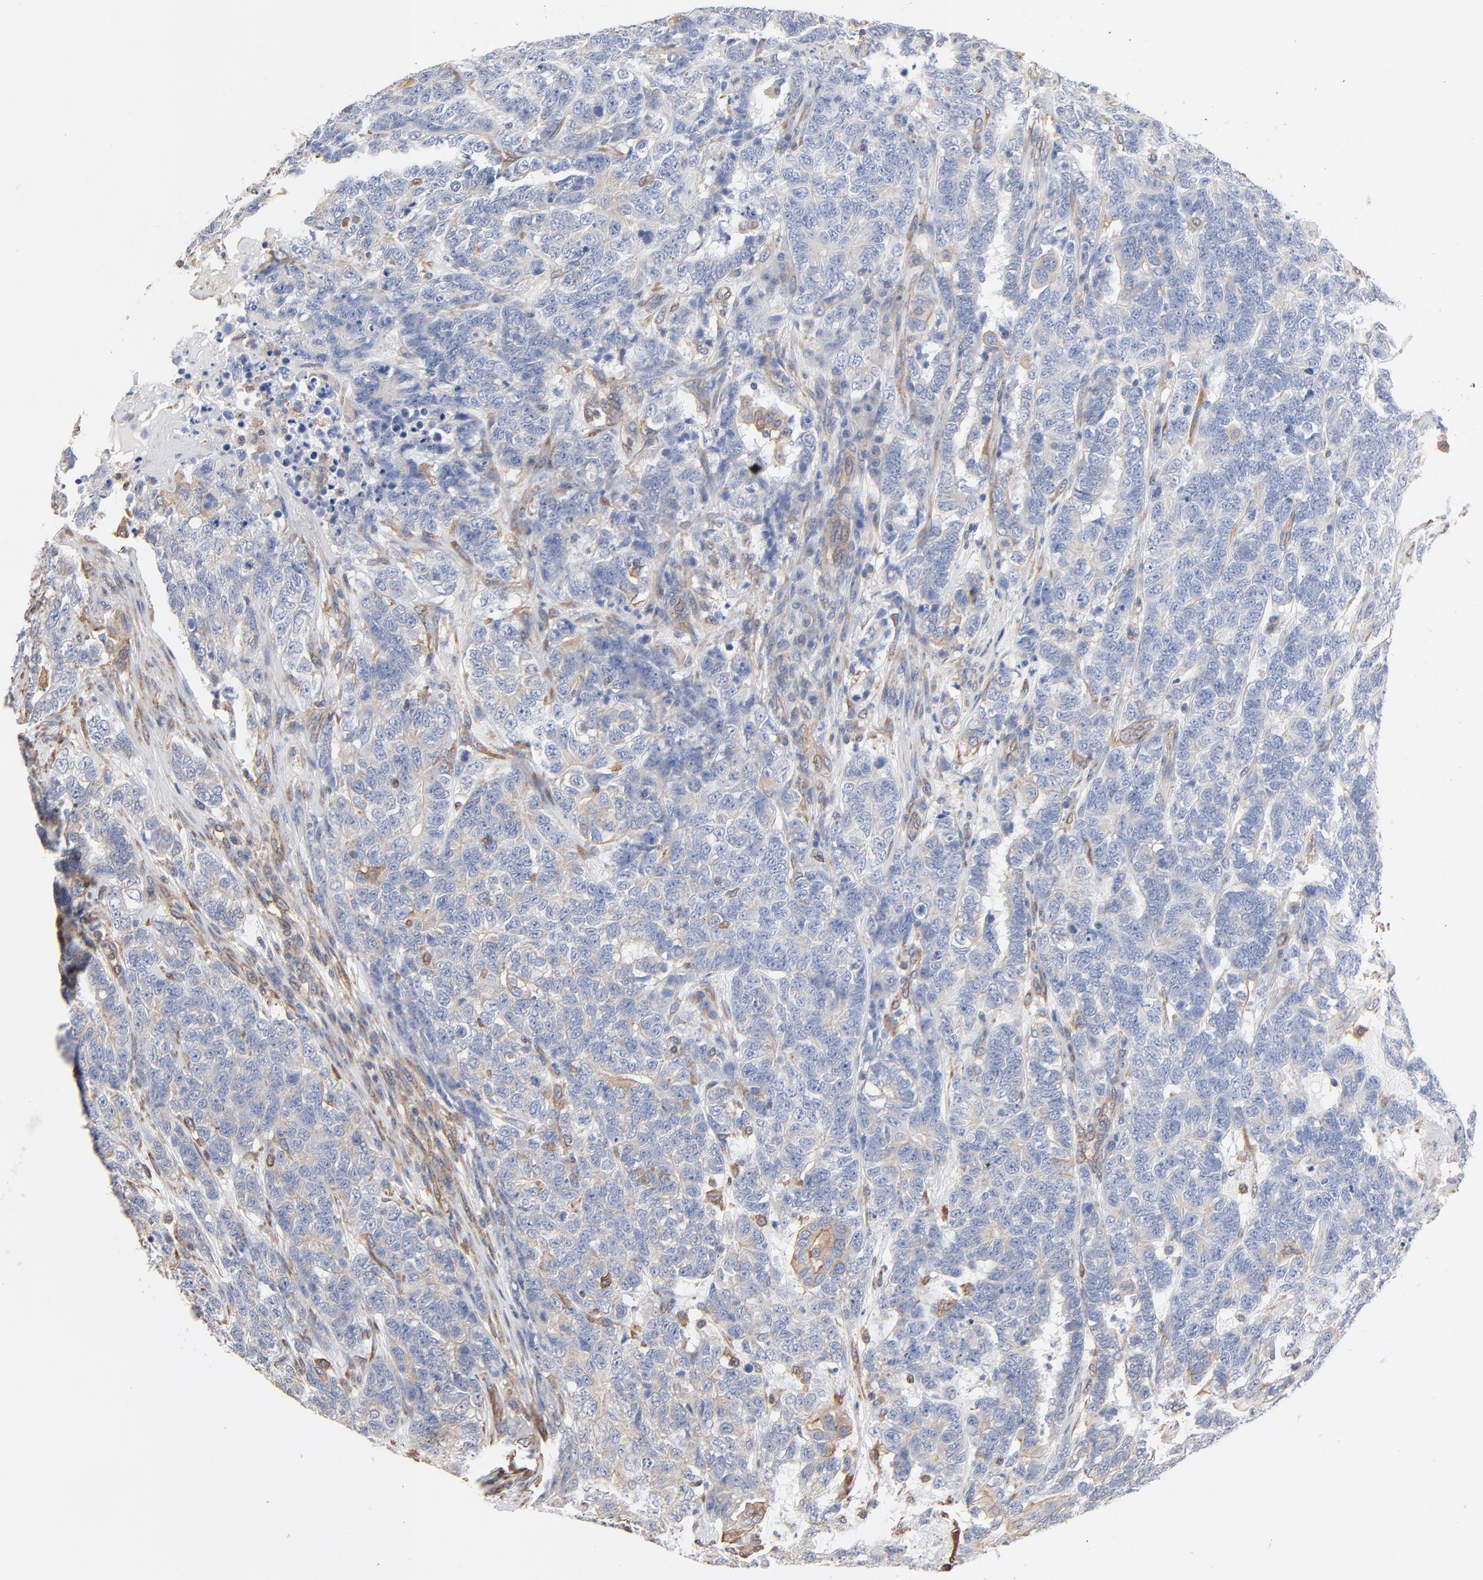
{"staining": {"intensity": "negative", "quantity": "none", "location": "none"}, "tissue": "testis cancer", "cell_type": "Tumor cells", "image_type": "cancer", "snomed": [{"axis": "morphology", "description": "Carcinoma, Embryonal, NOS"}, {"axis": "topography", "description": "Testis"}], "caption": "This photomicrograph is of testis embryonal carcinoma stained with immunohistochemistry (IHC) to label a protein in brown with the nuclei are counter-stained blue. There is no expression in tumor cells. (DAB (3,3'-diaminobenzidine) IHC, high magnification).", "gene": "ABCD4", "patient": {"sex": "male", "age": 26}}